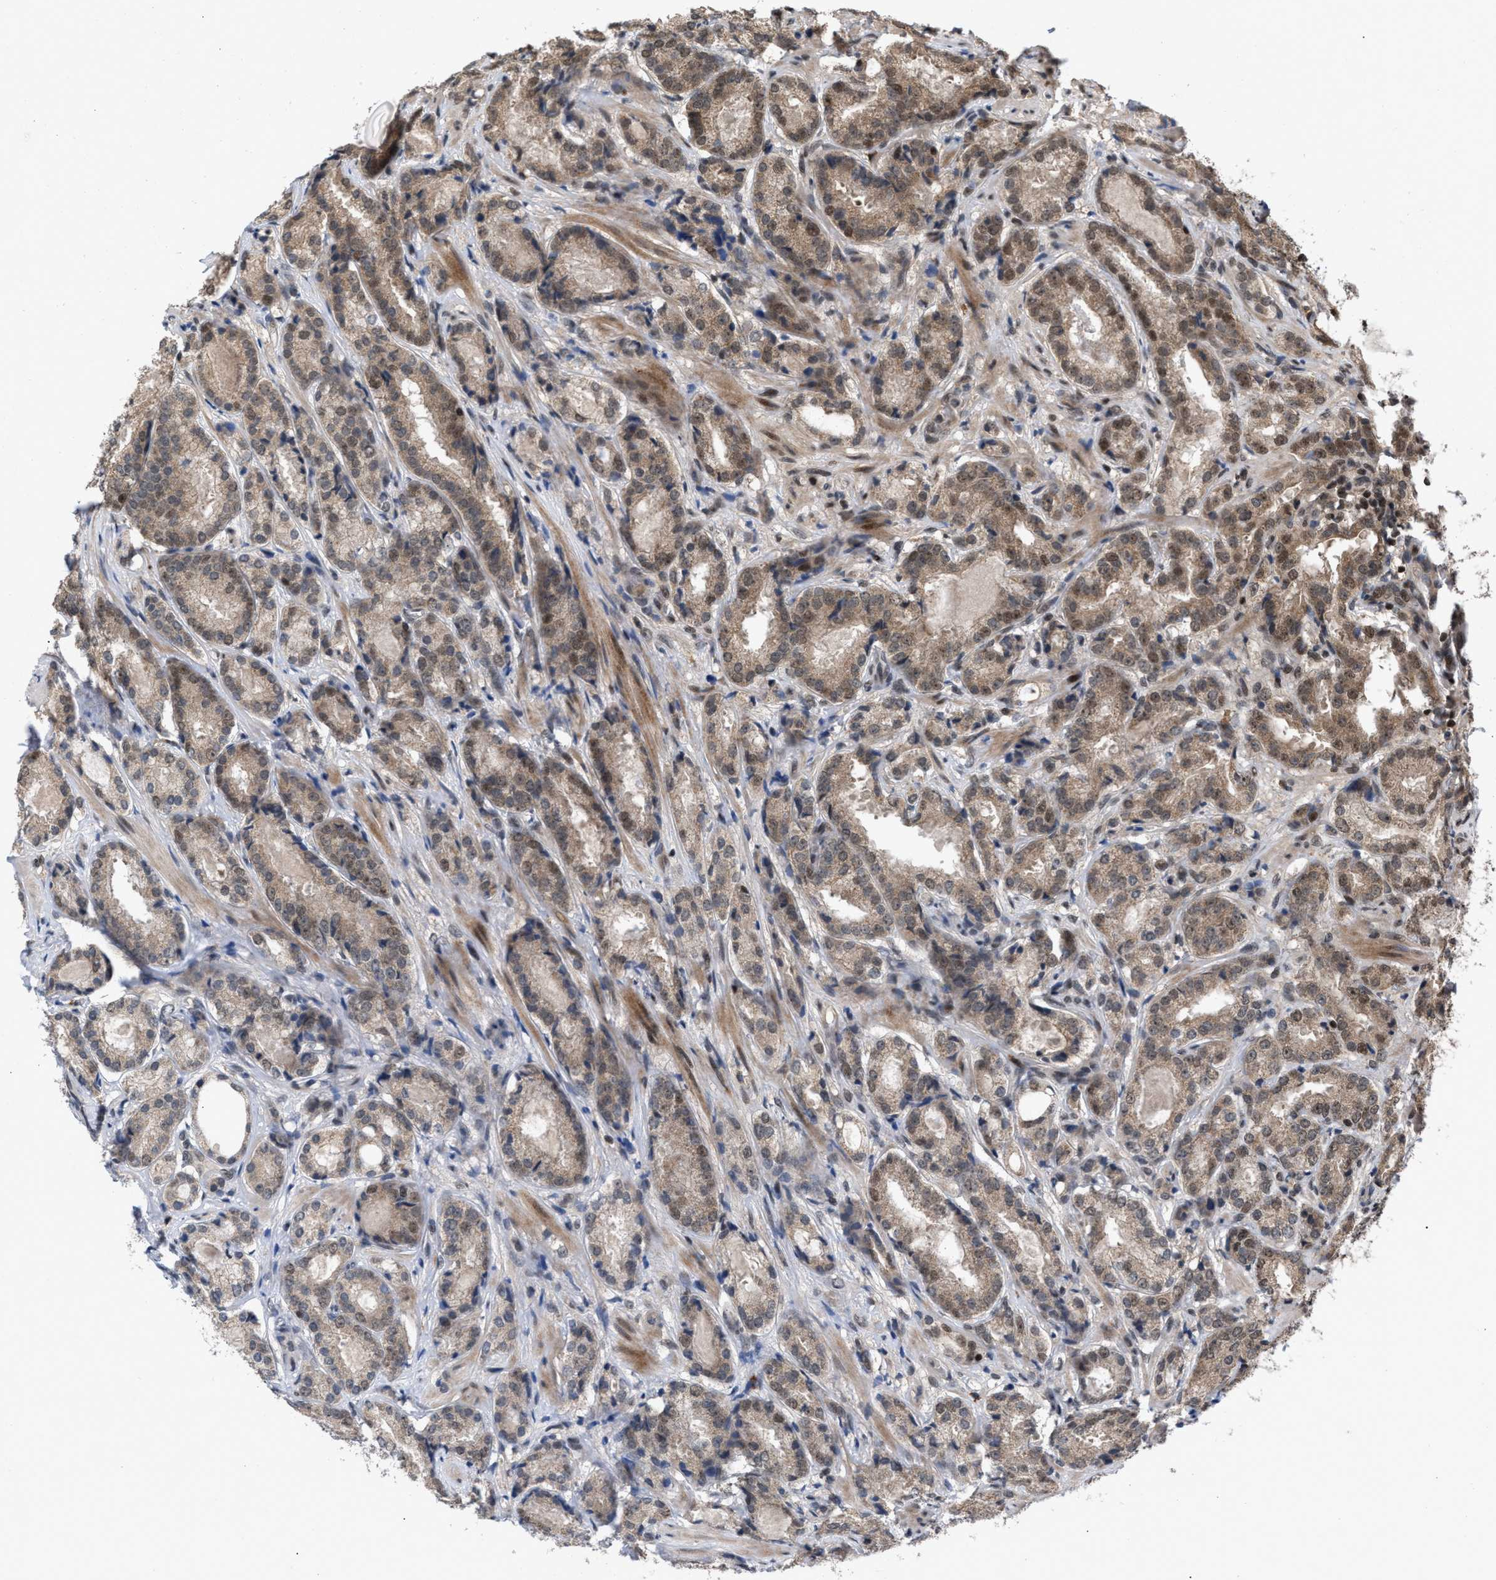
{"staining": {"intensity": "moderate", "quantity": ">75%", "location": "cytoplasmic/membranous,nuclear"}, "tissue": "prostate cancer", "cell_type": "Tumor cells", "image_type": "cancer", "snomed": [{"axis": "morphology", "description": "Adenocarcinoma, Low grade"}, {"axis": "topography", "description": "Prostate"}], "caption": "Immunohistochemistry of prostate adenocarcinoma (low-grade) exhibits medium levels of moderate cytoplasmic/membranous and nuclear staining in about >75% of tumor cells.", "gene": "C9orf78", "patient": {"sex": "male", "age": 69}}